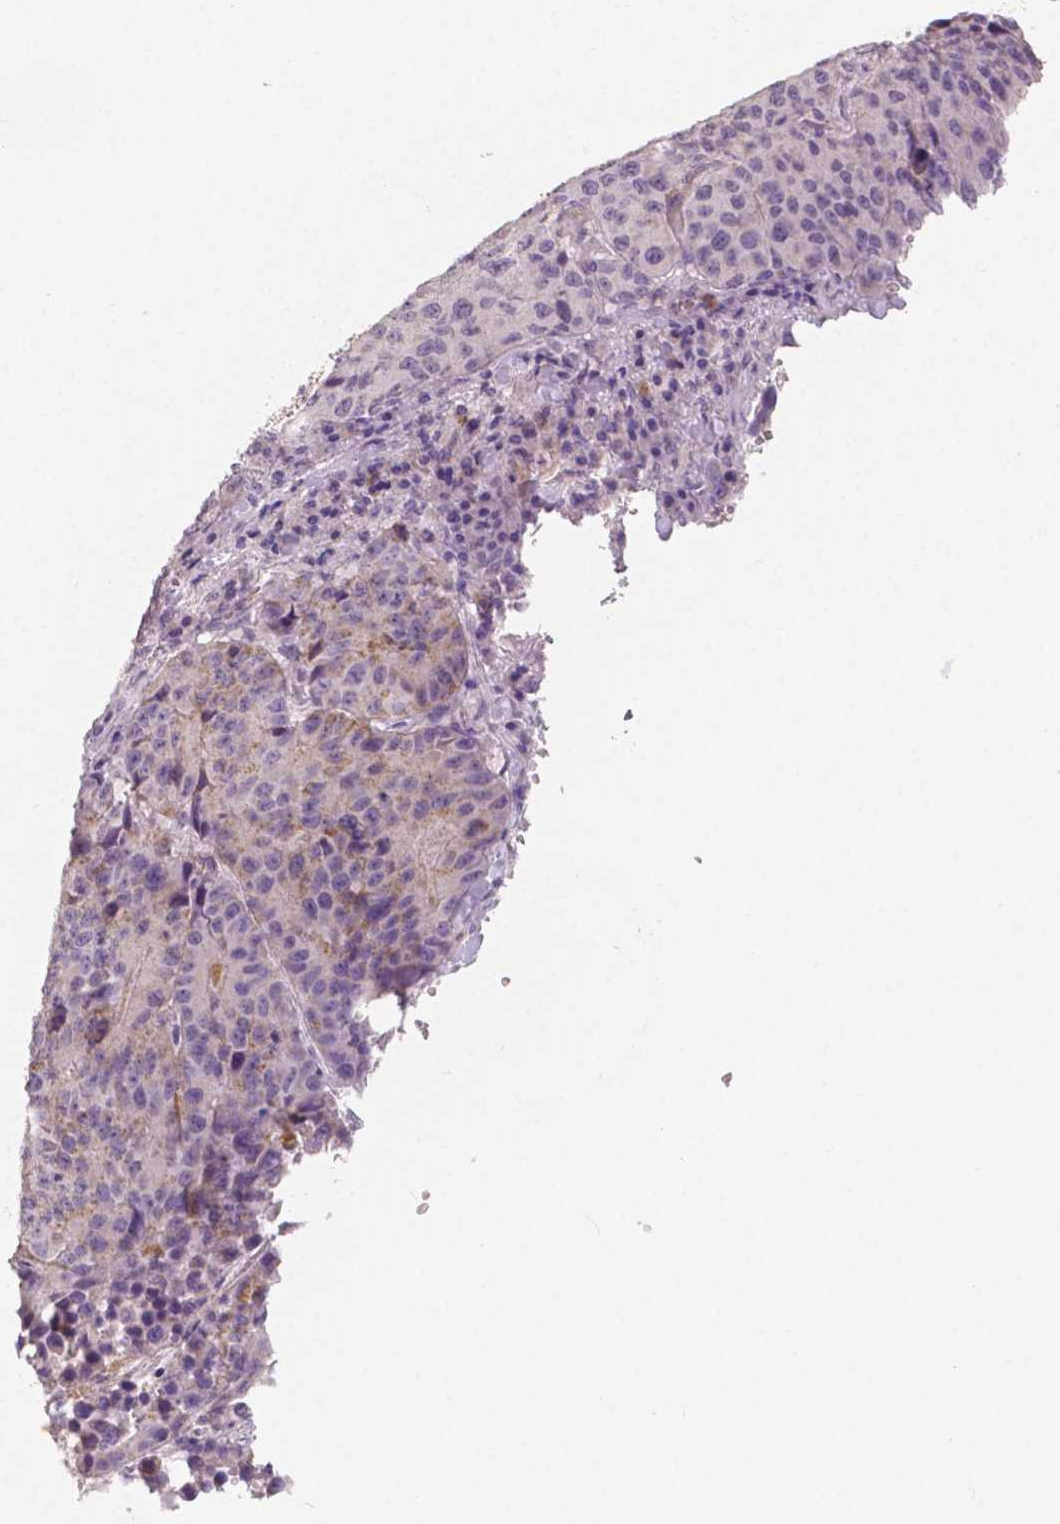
{"staining": {"intensity": "negative", "quantity": "none", "location": "none"}, "tissue": "stomach cancer", "cell_type": "Tumor cells", "image_type": "cancer", "snomed": [{"axis": "morphology", "description": "Adenocarcinoma, NOS"}, {"axis": "topography", "description": "Stomach"}], "caption": "Immunohistochemistry histopathology image of human adenocarcinoma (stomach) stained for a protein (brown), which reveals no expression in tumor cells. (DAB IHC with hematoxylin counter stain).", "gene": "FLT1", "patient": {"sex": "male", "age": 71}}